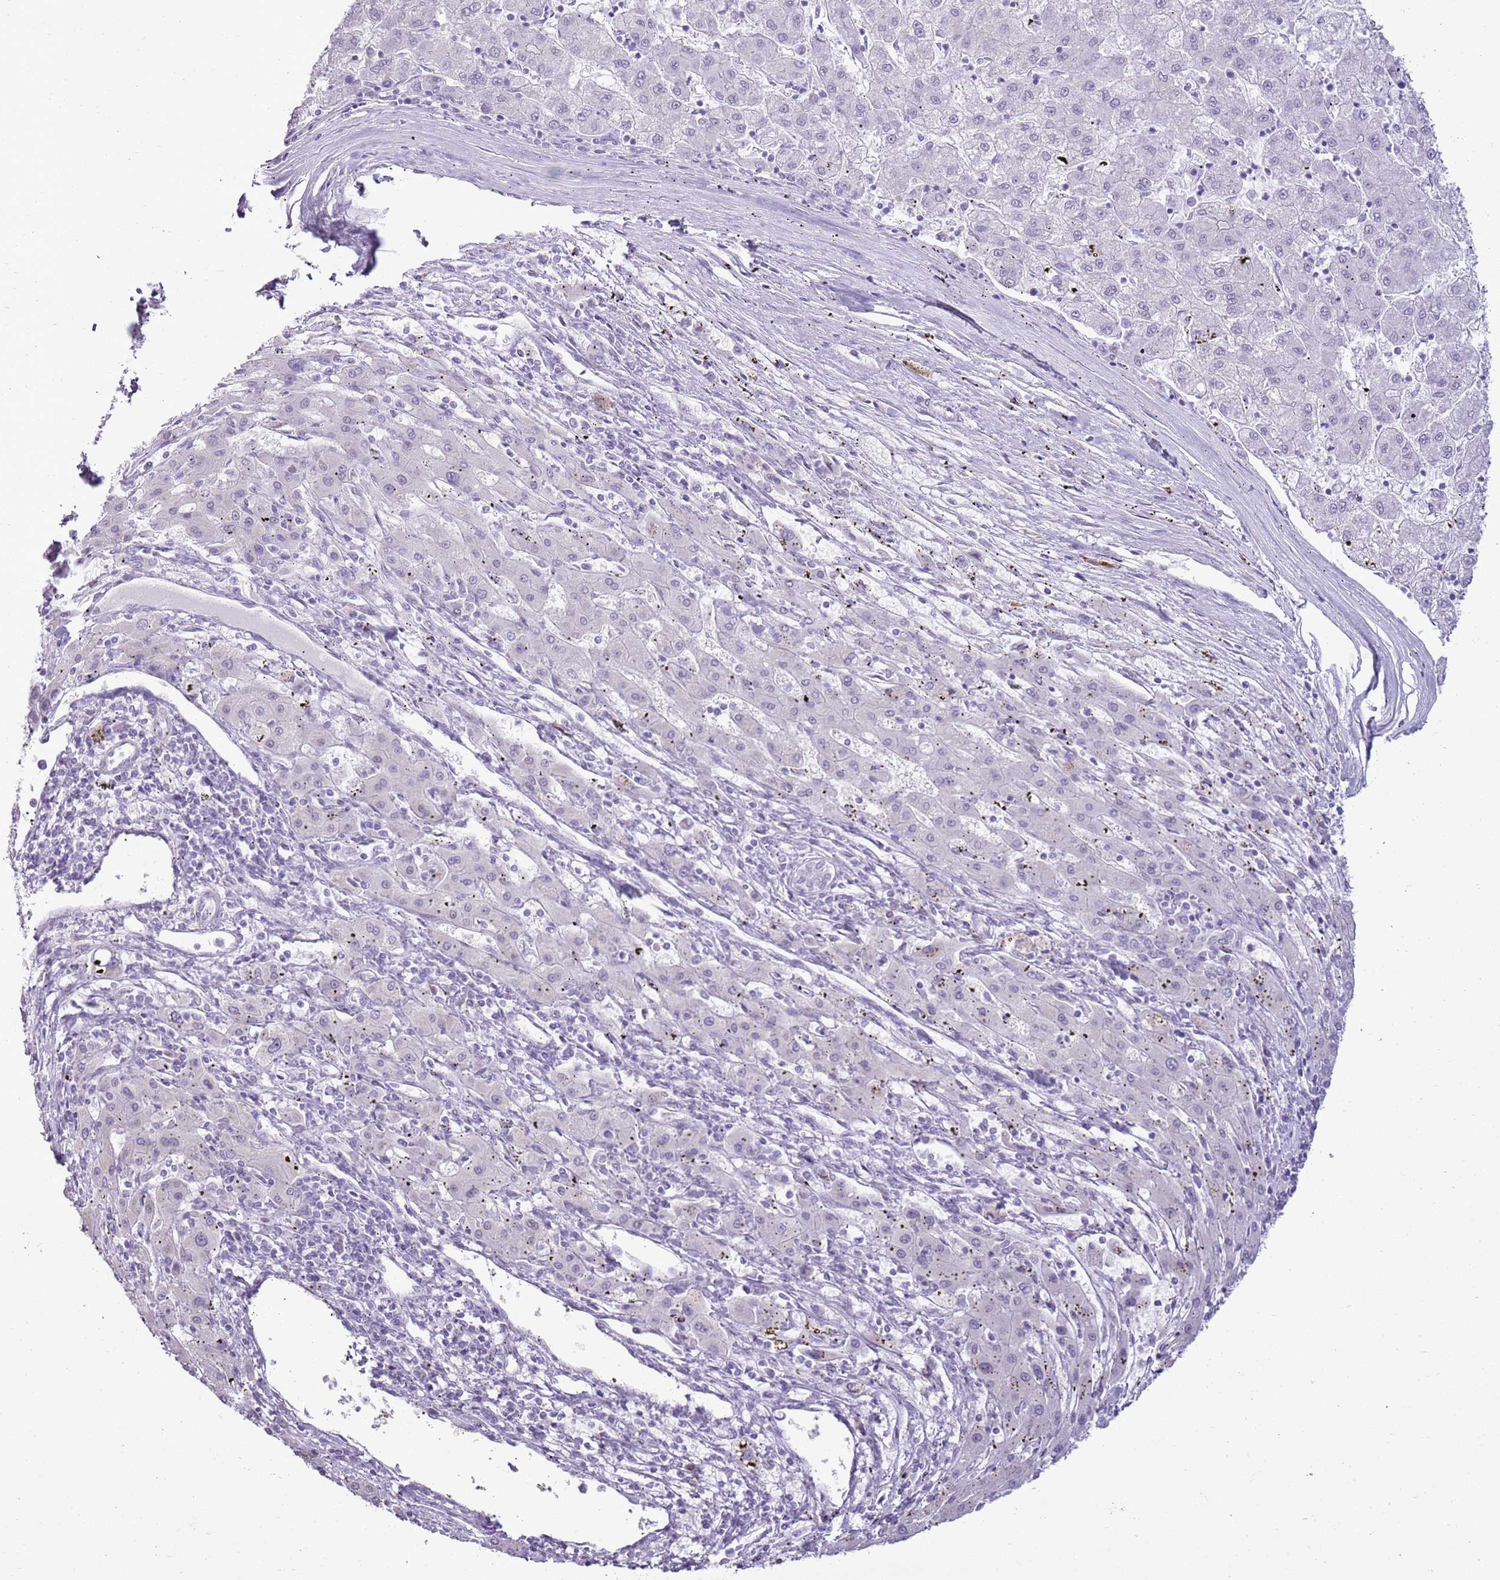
{"staining": {"intensity": "negative", "quantity": "none", "location": "none"}, "tissue": "liver cancer", "cell_type": "Tumor cells", "image_type": "cancer", "snomed": [{"axis": "morphology", "description": "Carcinoma, Hepatocellular, NOS"}, {"axis": "topography", "description": "Liver"}], "caption": "Tumor cells are negative for protein expression in human hepatocellular carcinoma (liver).", "gene": "RPL3L", "patient": {"sex": "male", "age": 72}}